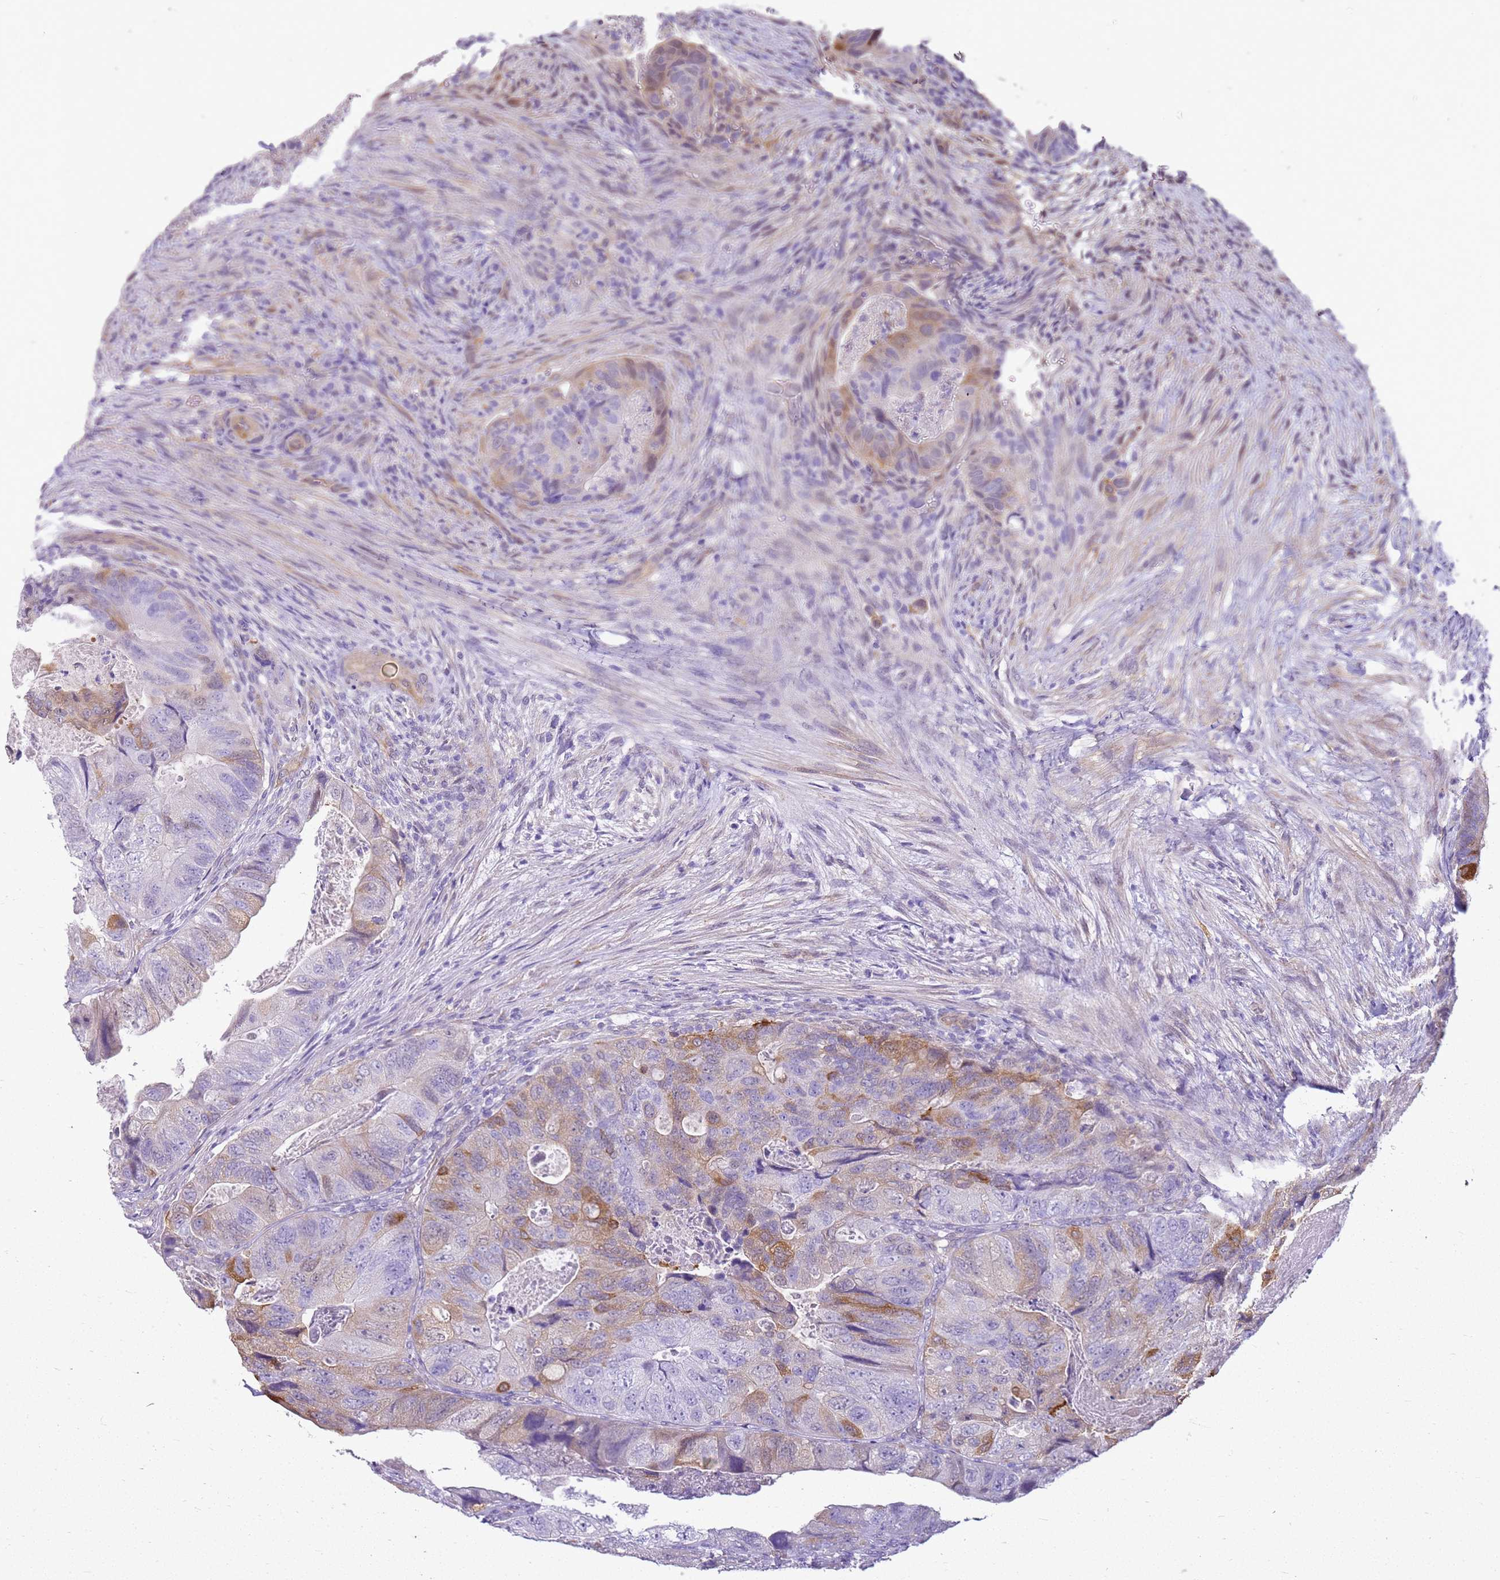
{"staining": {"intensity": "moderate", "quantity": "<25%", "location": "cytoplasmic/membranous"}, "tissue": "colorectal cancer", "cell_type": "Tumor cells", "image_type": "cancer", "snomed": [{"axis": "morphology", "description": "Adenocarcinoma, NOS"}, {"axis": "topography", "description": "Rectum"}], "caption": "Brown immunohistochemical staining in human colorectal cancer displays moderate cytoplasmic/membranous positivity in about <25% of tumor cells. The staining was performed using DAB, with brown indicating positive protein expression. Nuclei are stained blue with hematoxylin.", "gene": "HSPB1", "patient": {"sex": "male", "age": 63}}